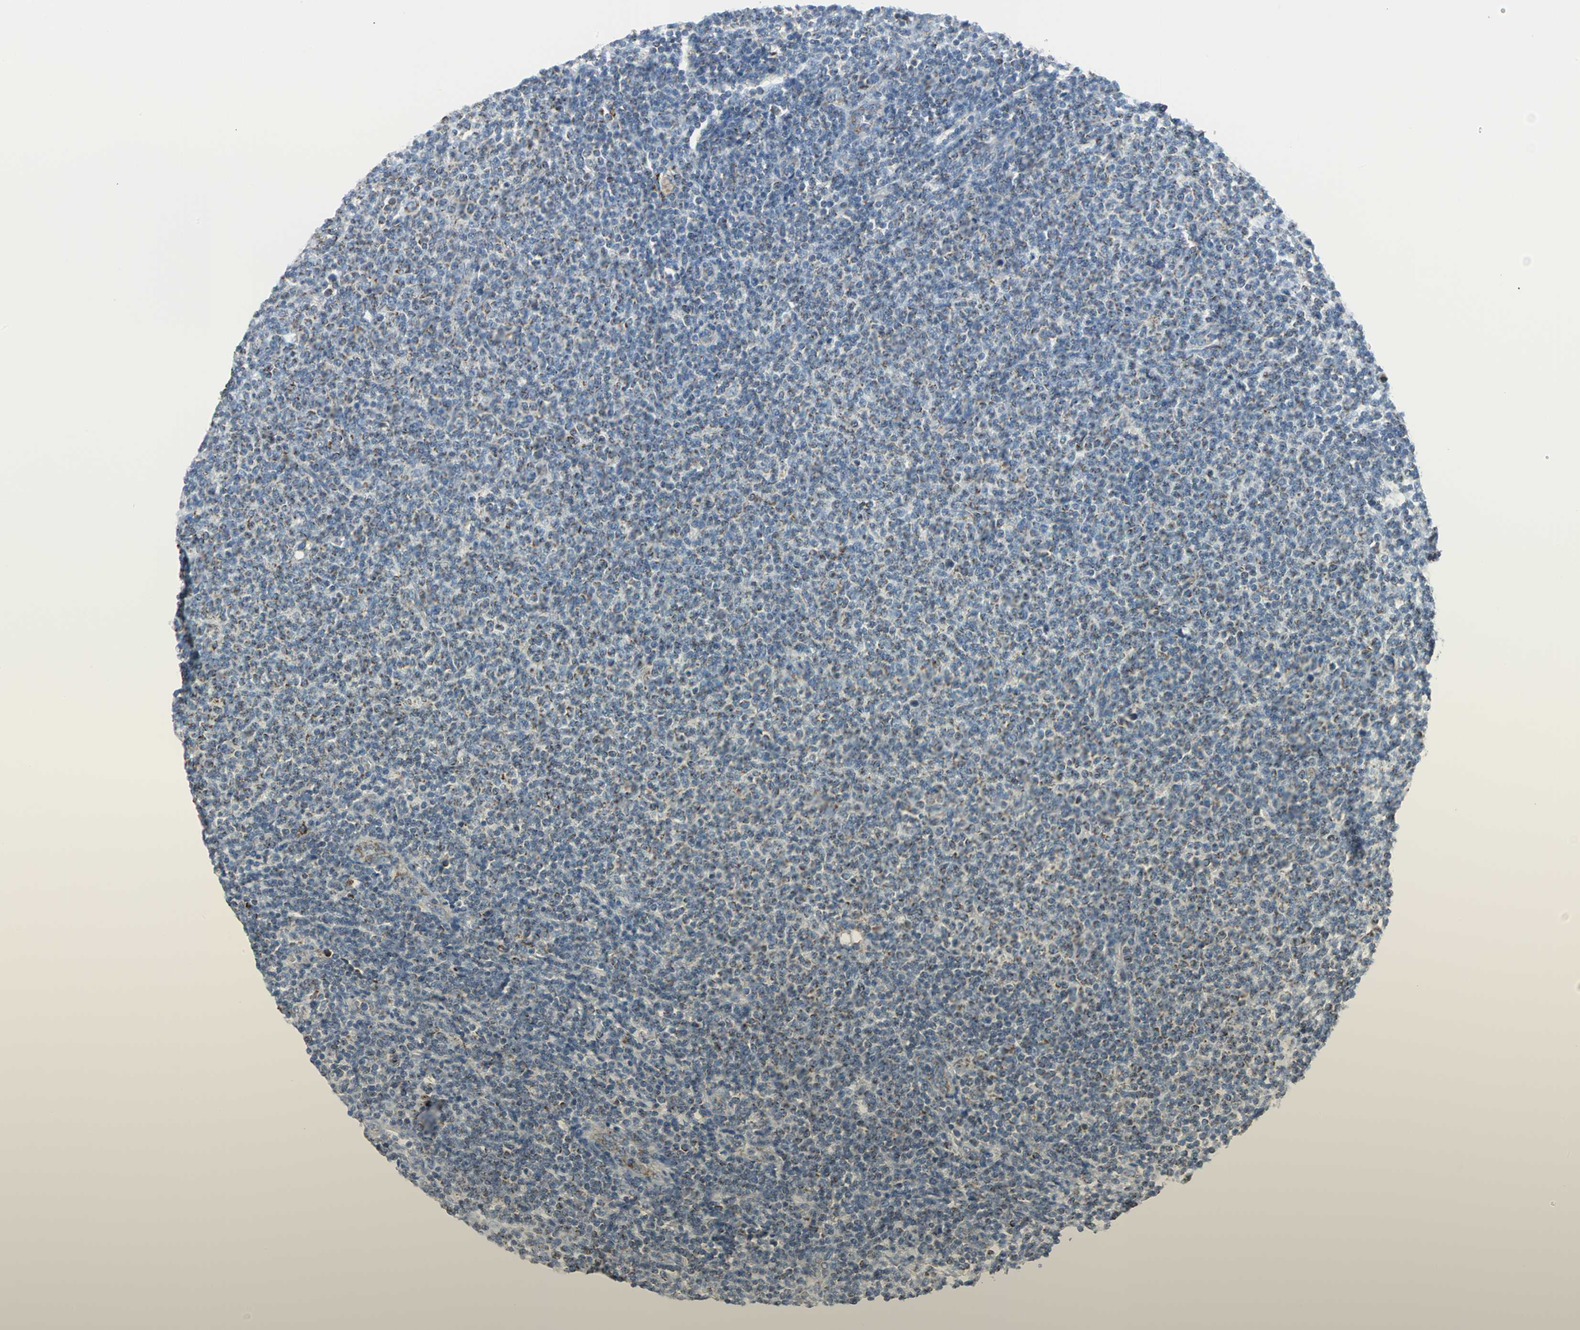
{"staining": {"intensity": "weak", "quantity": "<25%", "location": "cytoplasmic/membranous"}, "tissue": "lymphoma", "cell_type": "Tumor cells", "image_type": "cancer", "snomed": [{"axis": "morphology", "description": "Malignant lymphoma, non-Hodgkin's type, Low grade"}, {"axis": "topography", "description": "Lymph node"}], "caption": "Immunohistochemical staining of human lymphoma shows no significant positivity in tumor cells.", "gene": "NTRK1", "patient": {"sex": "male", "age": 66}}